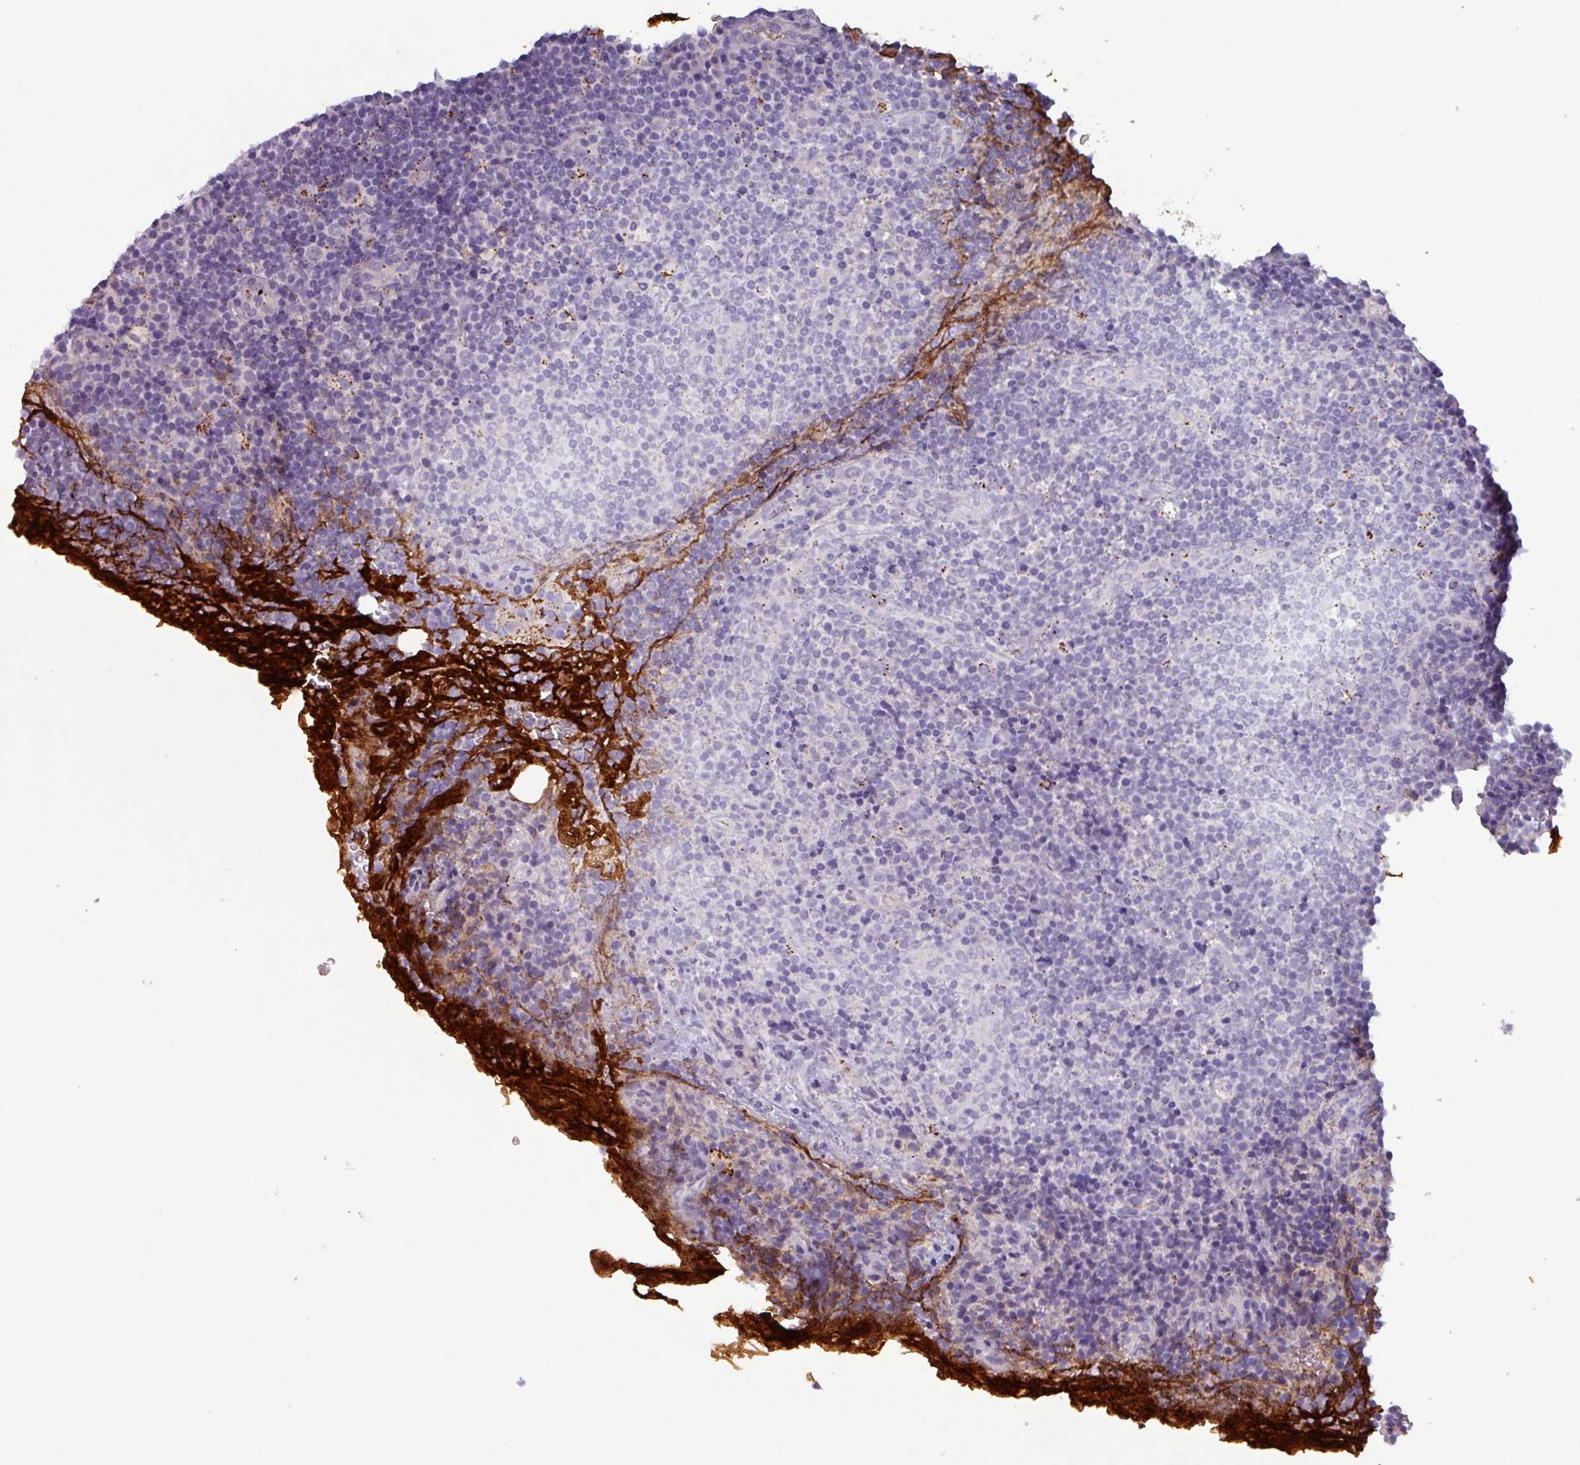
{"staining": {"intensity": "negative", "quantity": "none", "location": "none"}, "tissue": "lymph node", "cell_type": "Germinal center cells", "image_type": "normal", "snomed": [{"axis": "morphology", "description": "Normal tissue, NOS"}, {"axis": "topography", "description": "Lymph node"}], "caption": "Lymph node was stained to show a protein in brown. There is no significant positivity in germinal center cells. Brightfield microscopy of immunohistochemistry (IHC) stained with DAB (3,3'-diaminobenzidine) (brown) and hematoxylin (blue), captured at high magnification.", "gene": "PLIN2", "patient": {"sex": "male", "age": 58}}